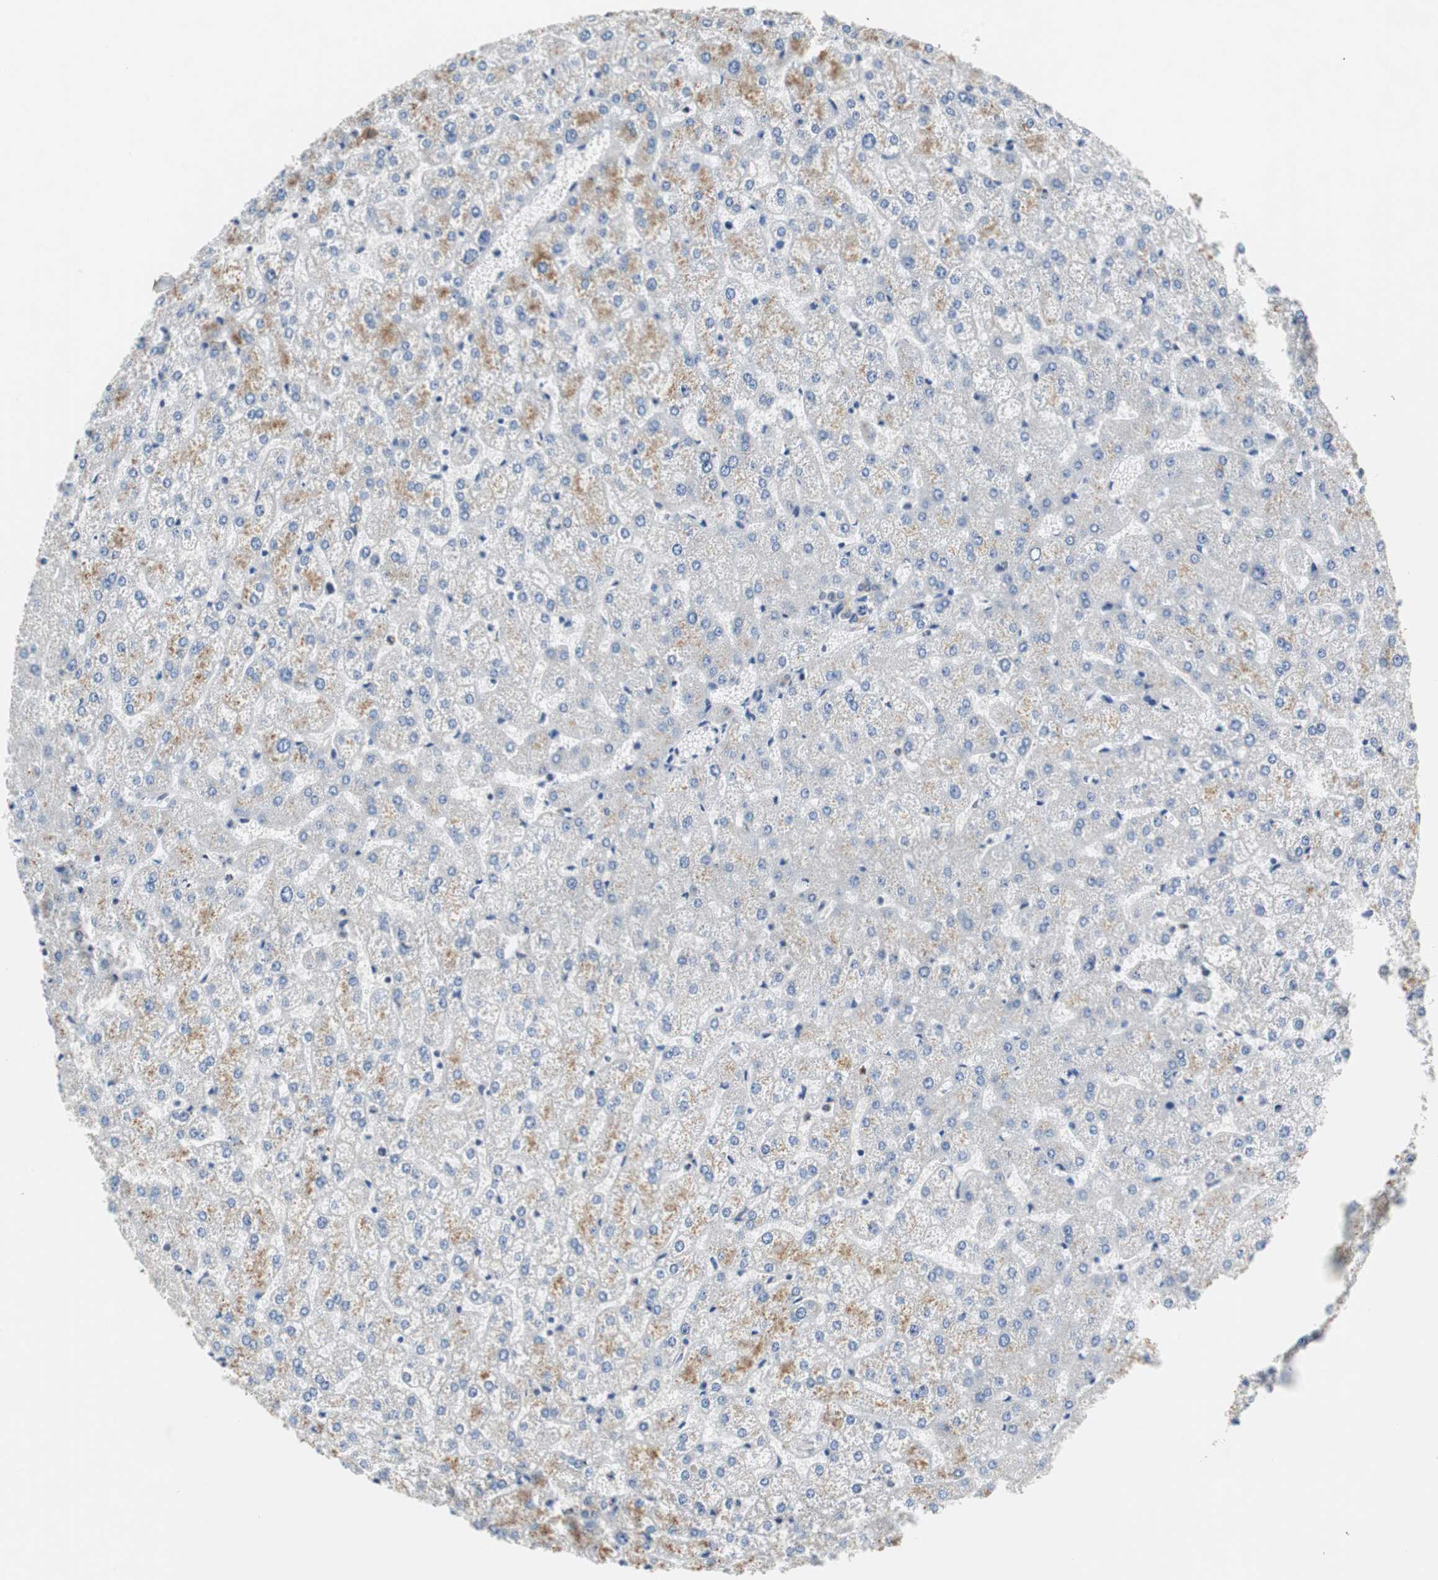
{"staining": {"intensity": "moderate", "quantity": ">75%", "location": "cytoplasmic/membranous"}, "tissue": "liver", "cell_type": "Cholangiocytes", "image_type": "normal", "snomed": [{"axis": "morphology", "description": "Normal tissue, NOS"}, {"axis": "topography", "description": "Liver"}], "caption": "Human liver stained with a protein marker exhibits moderate staining in cholangiocytes.", "gene": "SIRT1", "patient": {"sex": "female", "age": 32}}